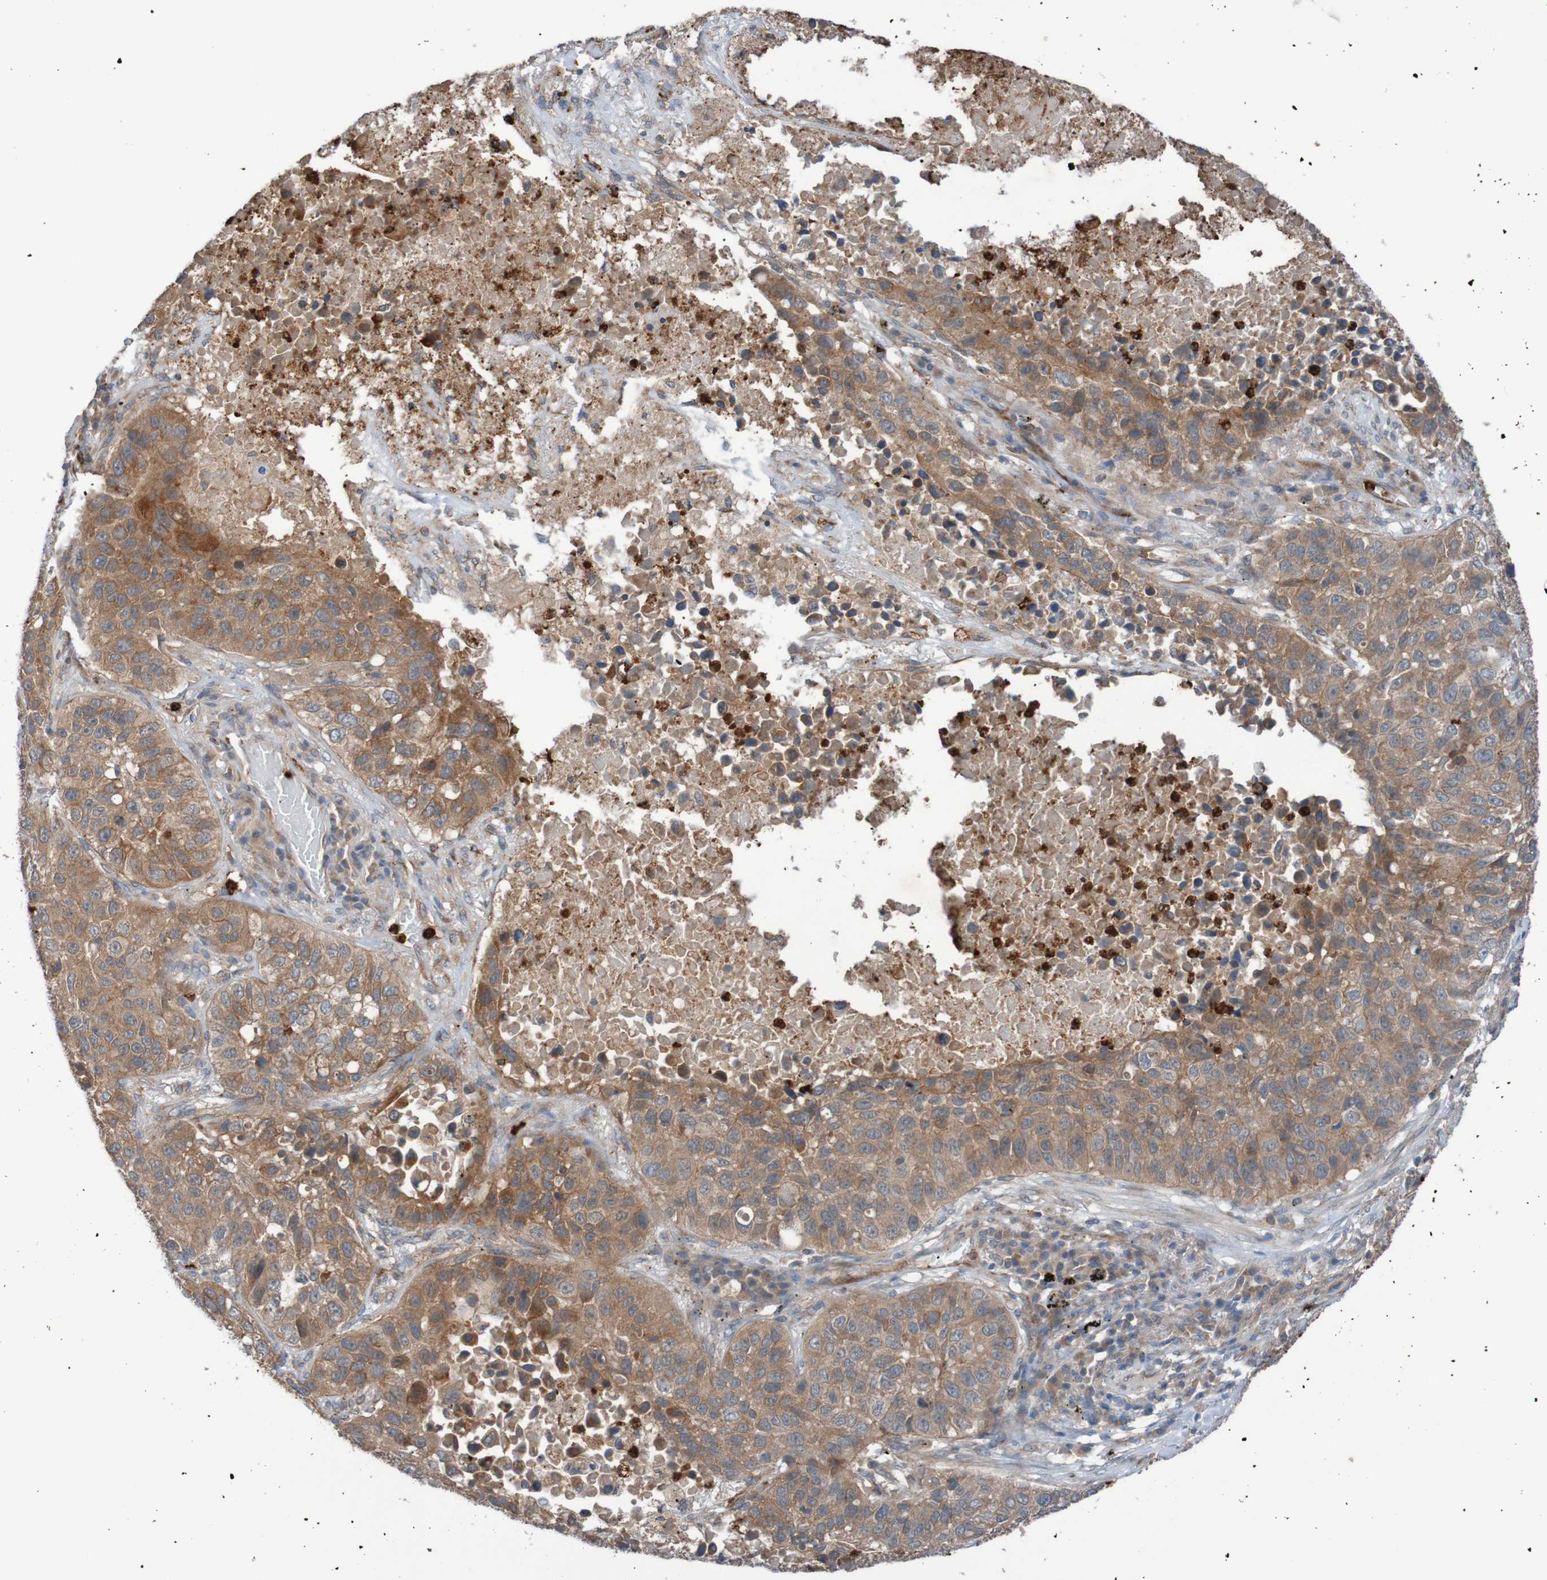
{"staining": {"intensity": "moderate", "quantity": ">75%", "location": "cytoplasmic/membranous"}, "tissue": "lung cancer", "cell_type": "Tumor cells", "image_type": "cancer", "snomed": [{"axis": "morphology", "description": "Squamous cell carcinoma, NOS"}, {"axis": "topography", "description": "Lung"}], "caption": "Lung squamous cell carcinoma tissue displays moderate cytoplasmic/membranous staining in about >75% of tumor cells, visualized by immunohistochemistry. The protein is shown in brown color, while the nuclei are stained blue.", "gene": "ST8SIA6", "patient": {"sex": "male", "age": 57}}